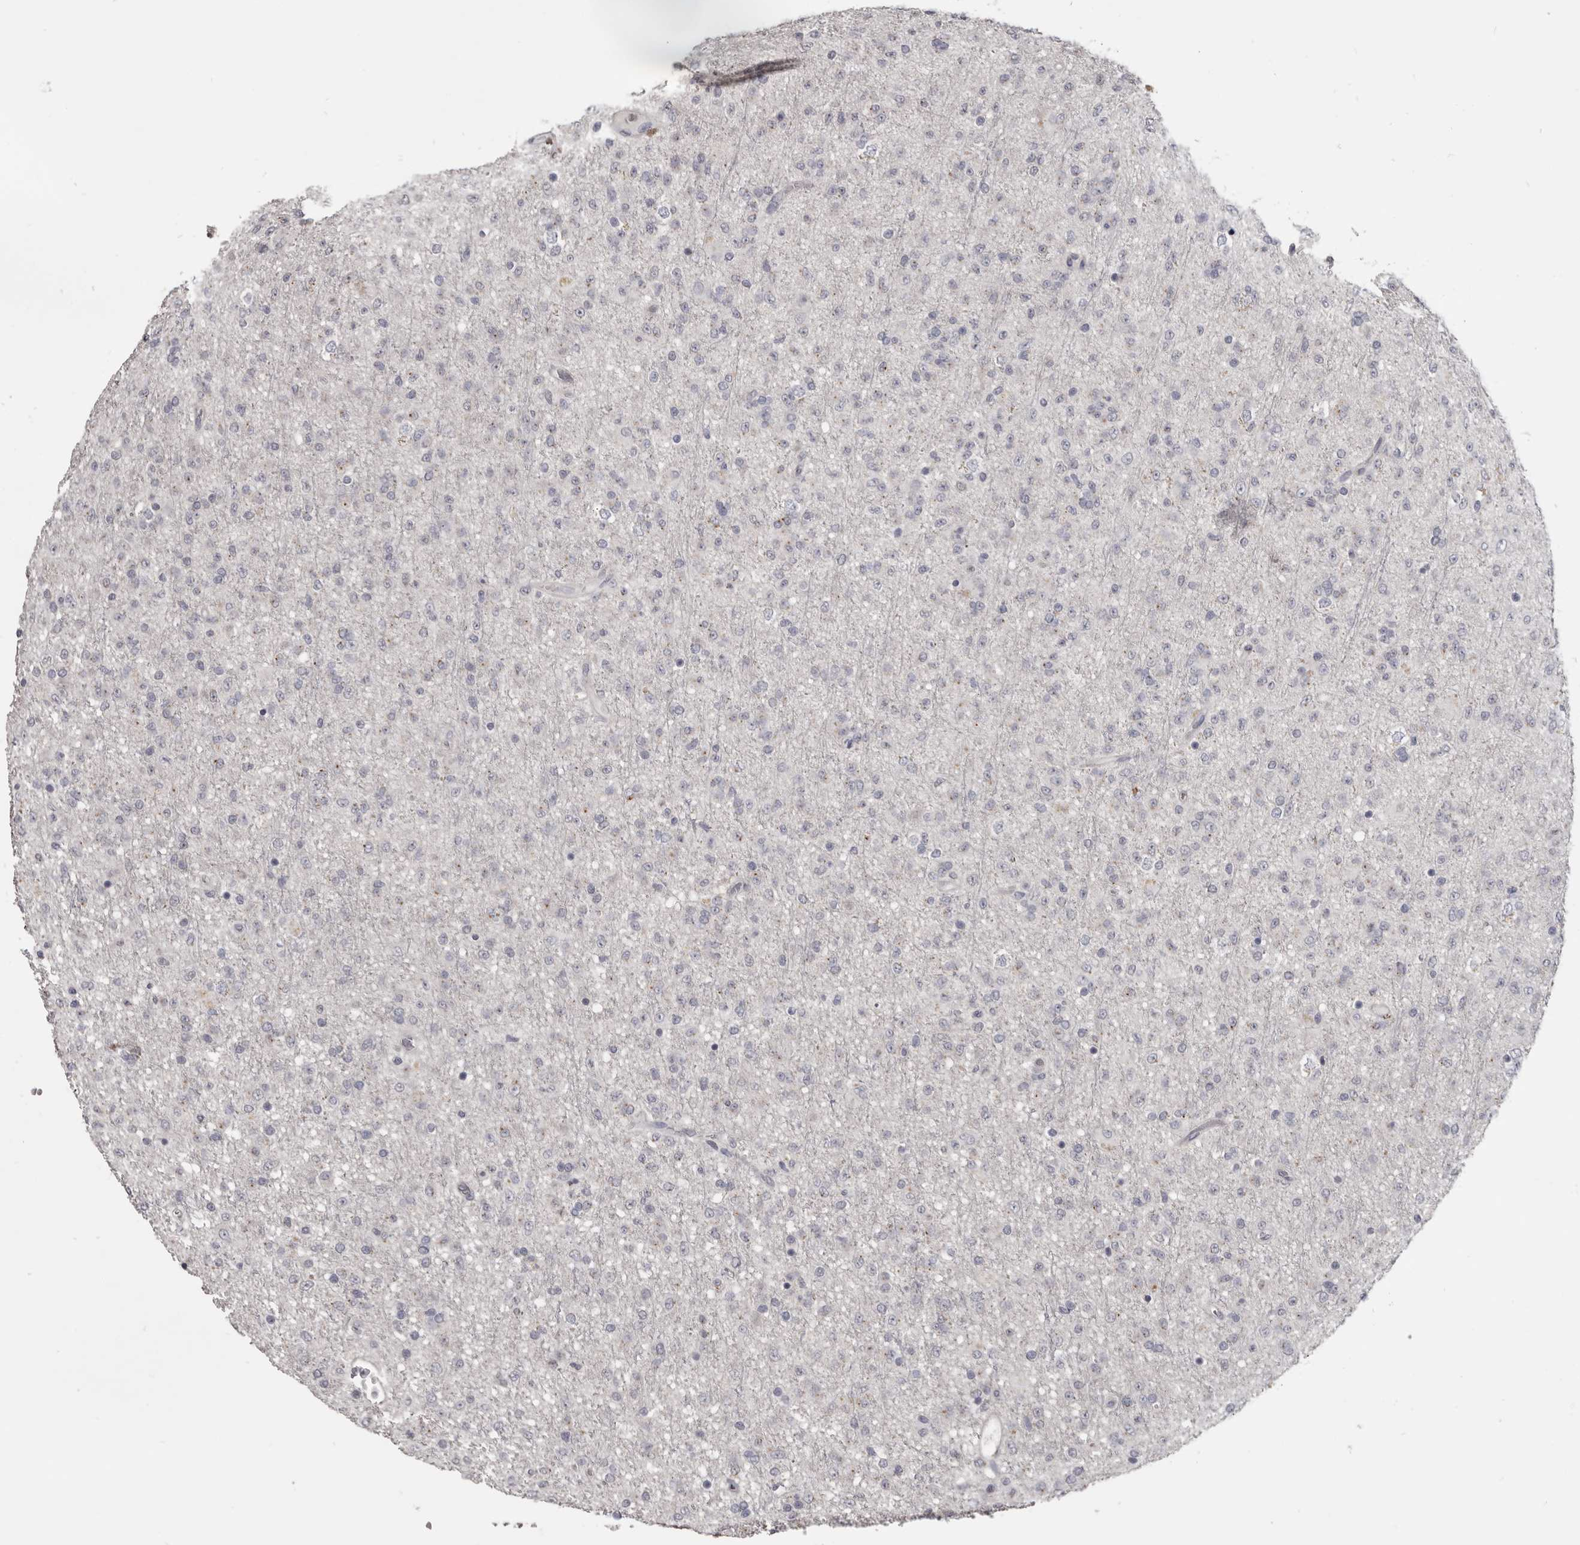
{"staining": {"intensity": "negative", "quantity": "none", "location": "none"}, "tissue": "glioma", "cell_type": "Tumor cells", "image_type": "cancer", "snomed": [{"axis": "morphology", "description": "Glioma, malignant, Low grade"}, {"axis": "topography", "description": "Brain"}], "caption": "Human malignant glioma (low-grade) stained for a protein using immunohistochemistry (IHC) reveals no expression in tumor cells.", "gene": "CGN", "patient": {"sex": "male", "age": 65}}